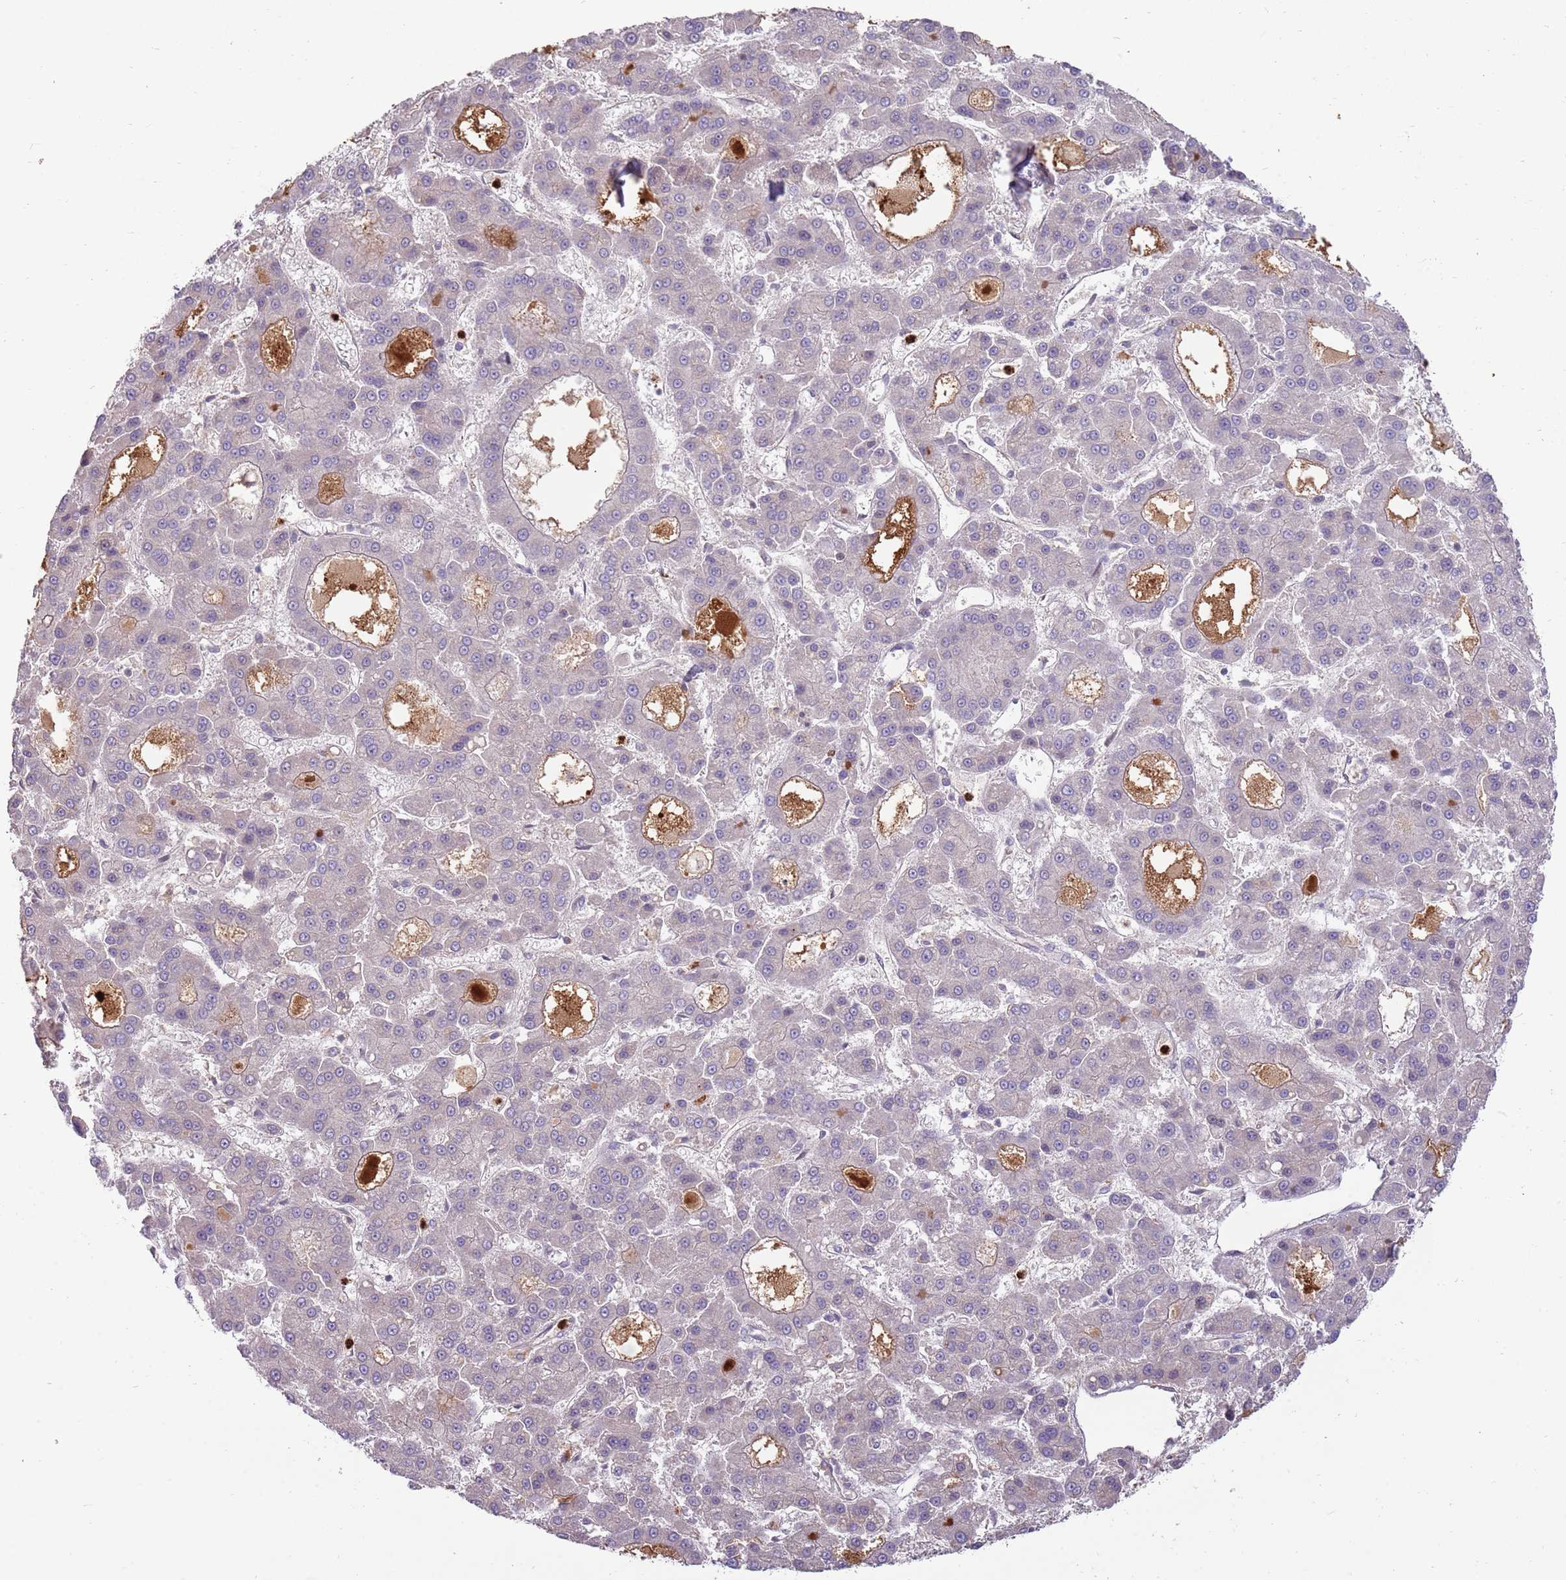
{"staining": {"intensity": "negative", "quantity": "none", "location": "none"}, "tissue": "liver cancer", "cell_type": "Tumor cells", "image_type": "cancer", "snomed": [{"axis": "morphology", "description": "Carcinoma, Hepatocellular, NOS"}, {"axis": "topography", "description": "Liver"}], "caption": "High power microscopy photomicrograph of an immunohistochemistry image of liver cancer (hepatocellular carcinoma), revealing no significant staining in tumor cells.", "gene": "NBPF6", "patient": {"sex": "male", "age": 70}}